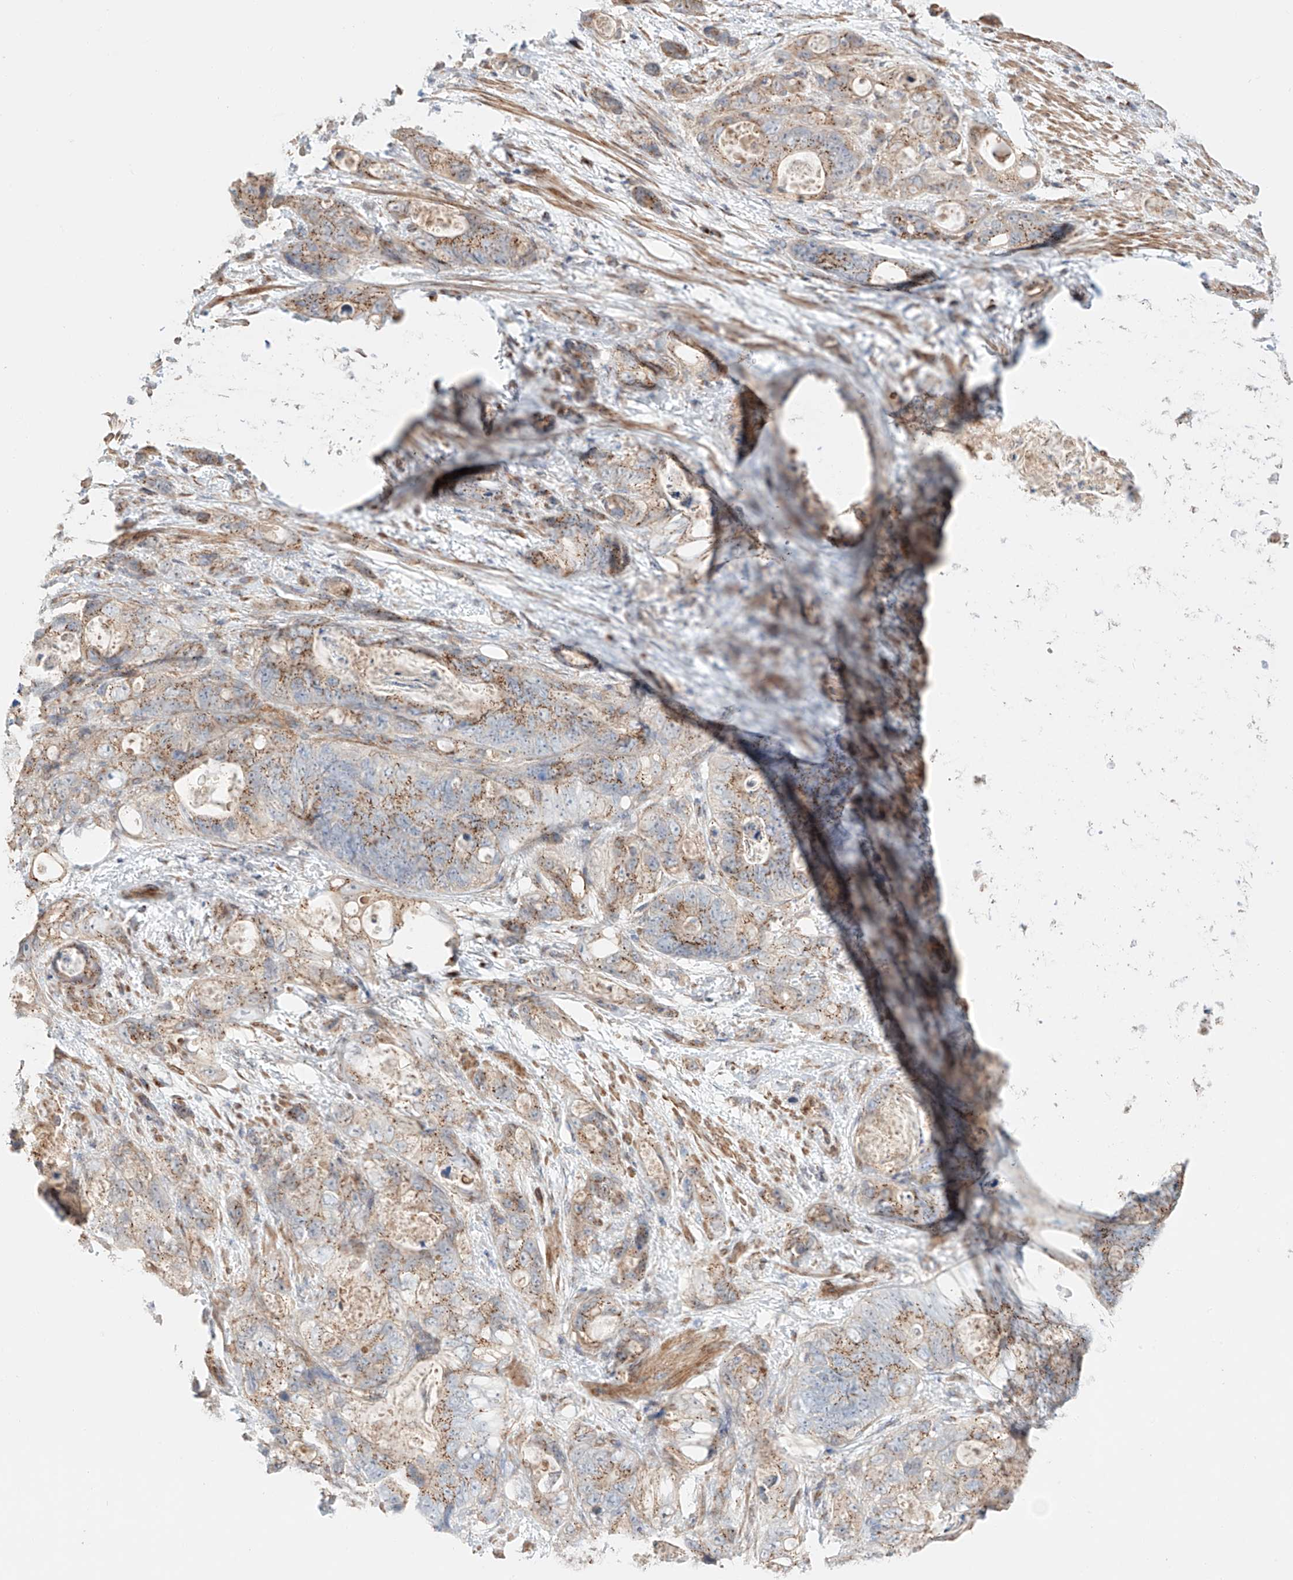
{"staining": {"intensity": "moderate", "quantity": ">75%", "location": "cytoplasmic/membranous"}, "tissue": "stomach cancer", "cell_type": "Tumor cells", "image_type": "cancer", "snomed": [{"axis": "morphology", "description": "Normal tissue, NOS"}, {"axis": "morphology", "description": "Adenocarcinoma, NOS"}, {"axis": "topography", "description": "Stomach"}], "caption": "DAB immunohistochemical staining of adenocarcinoma (stomach) exhibits moderate cytoplasmic/membranous protein positivity in approximately >75% of tumor cells.", "gene": "MOSPD1", "patient": {"sex": "female", "age": 89}}